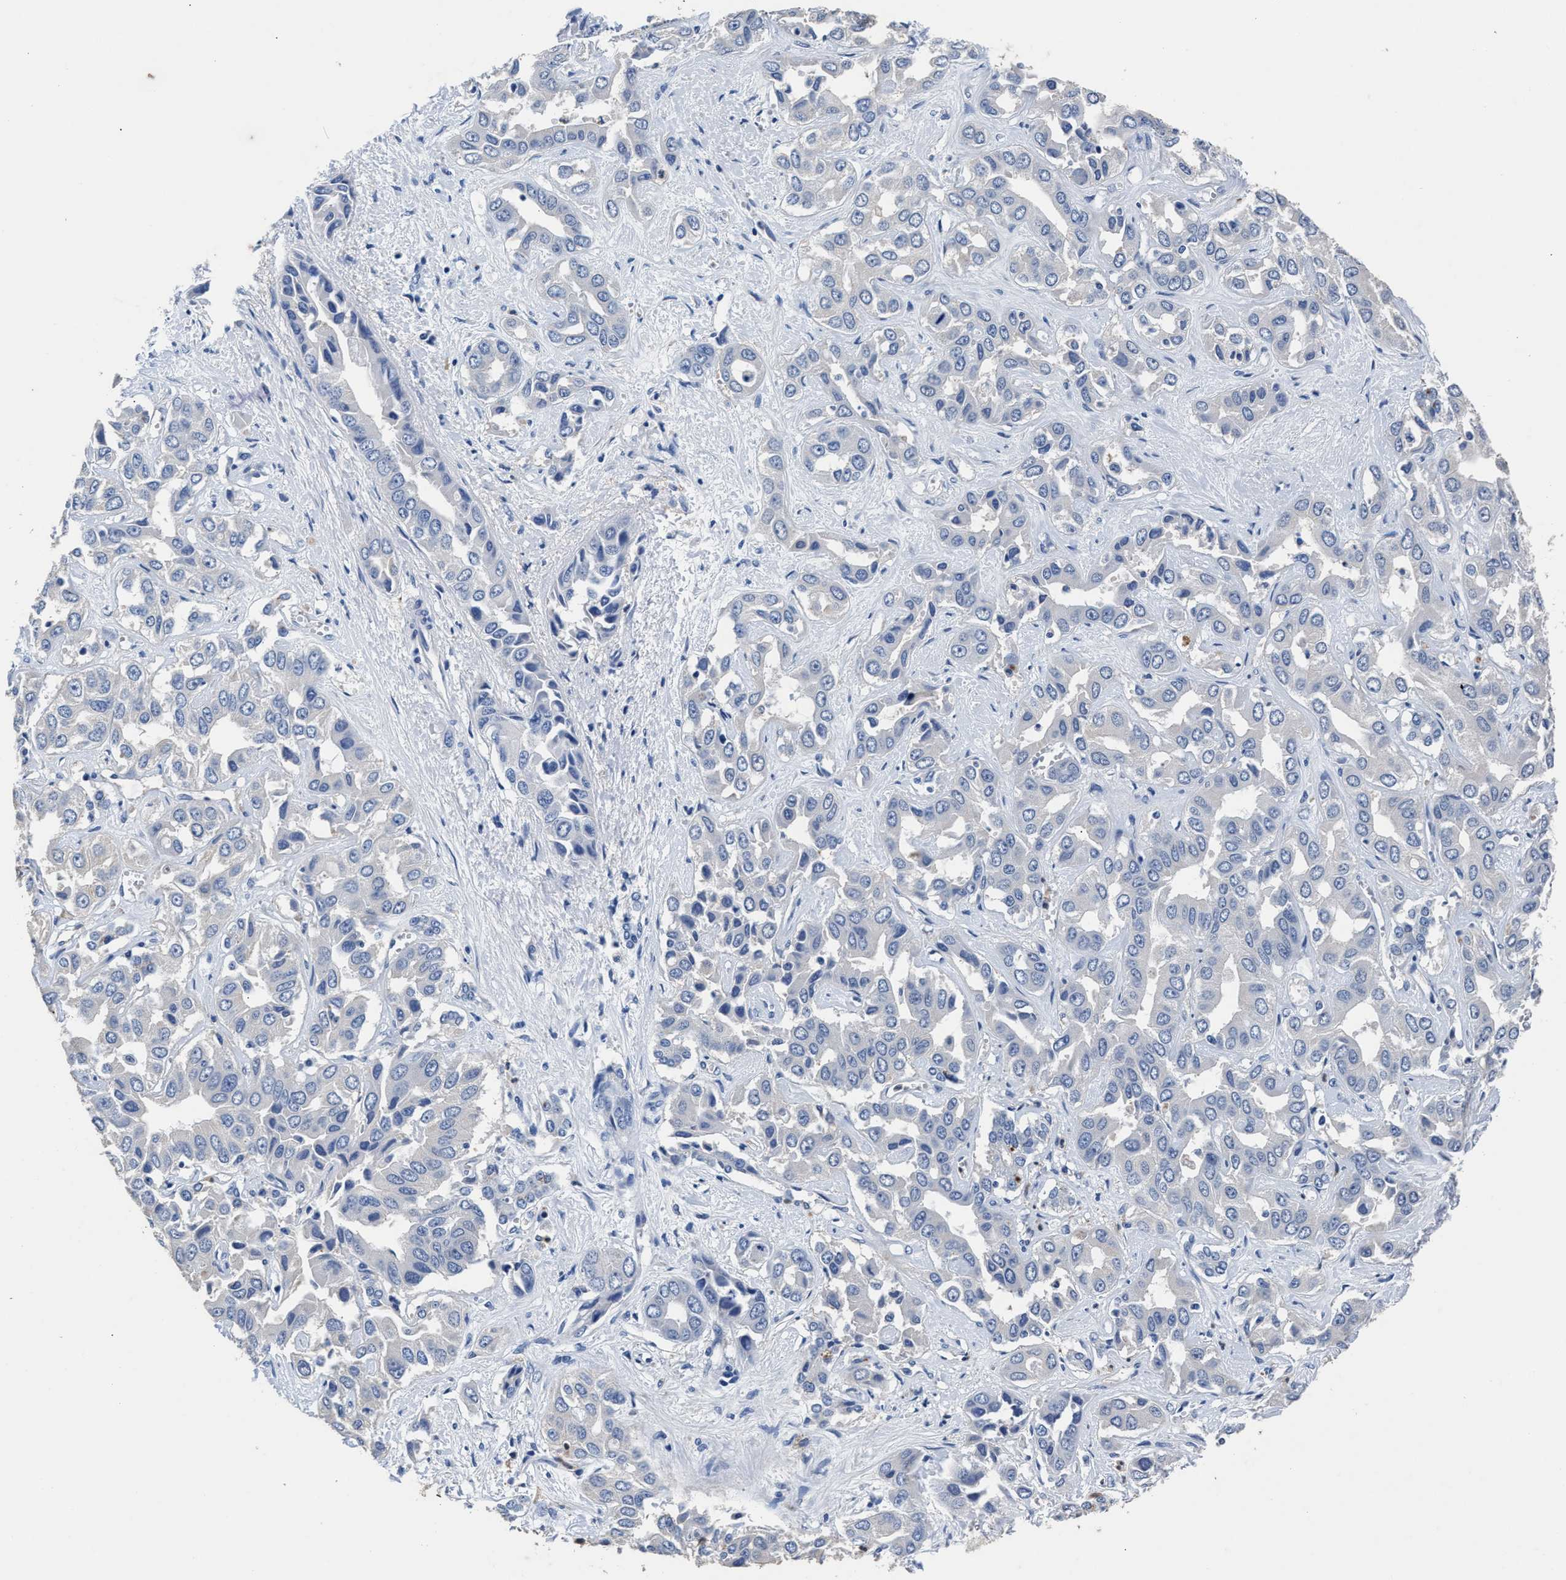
{"staining": {"intensity": "negative", "quantity": "none", "location": "none"}, "tissue": "liver cancer", "cell_type": "Tumor cells", "image_type": "cancer", "snomed": [{"axis": "morphology", "description": "Cholangiocarcinoma"}, {"axis": "topography", "description": "Liver"}], "caption": "A high-resolution micrograph shows IHC staining of liver cancer, which displays no significant positivity in tumor cells.", "gene": "SH3GL1", "patient": {"sex": "female", "age": 52}}